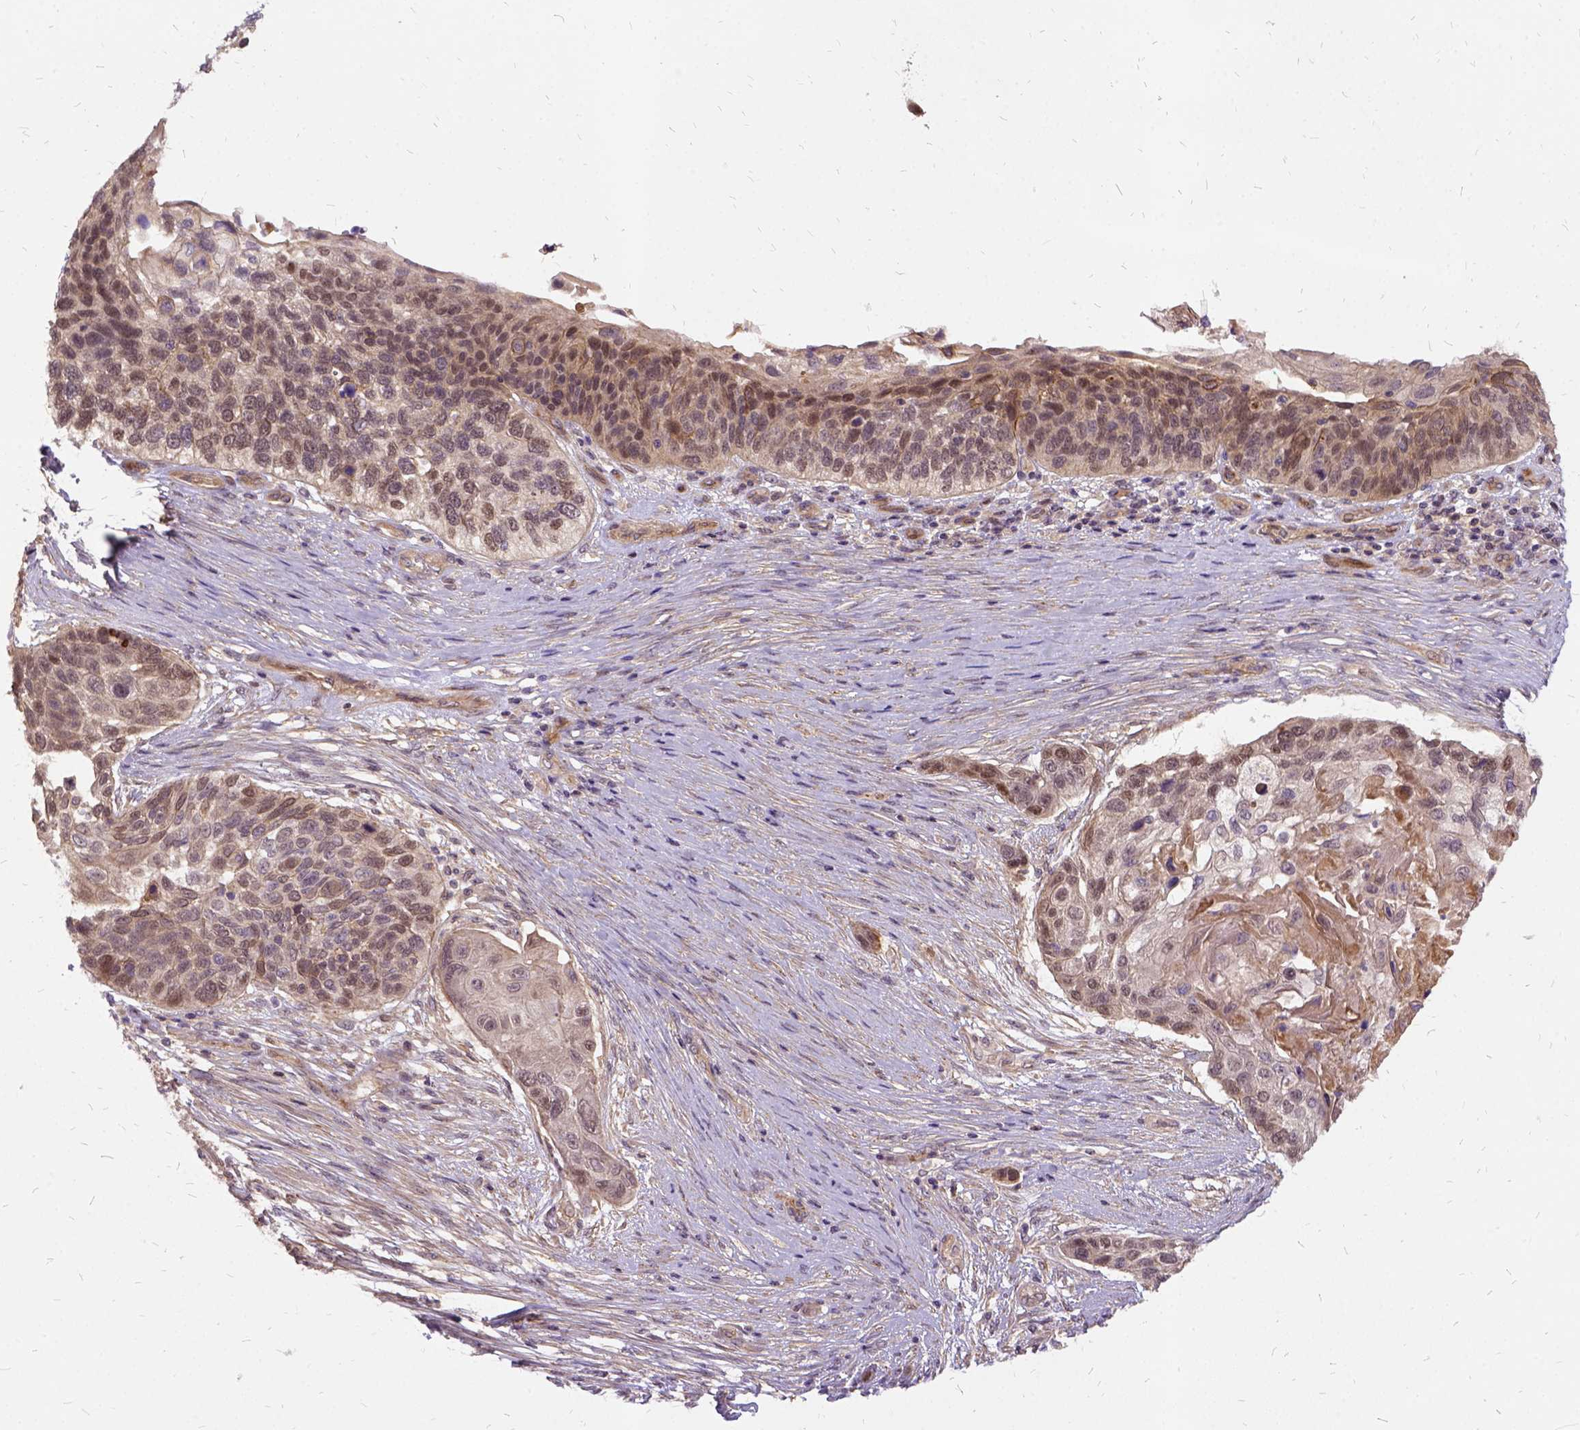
{"staining": {"intensity": "moderate", "quantity": ">75%", "location": "cytoplasmic/membranous,nuclear"}, "tissue": "lung cancer", "cell_type": "Tumor cells", "image_type": "cancer", "snomed": [{"axis": "morphology", "description": "Squamous cell carcinoma, NOS"}, {"axis": "topography", "description": "Lung"}], "caption": "This photomicrograph displays IHC staining of lung cancer (squamous cell carcinoma), with medium moderate cytoplasmic/membranous and nuclear positivity in about >75% of tumor cells.", "gene": "ILRUN", "patient": {"sex": "male", "age": 69}}